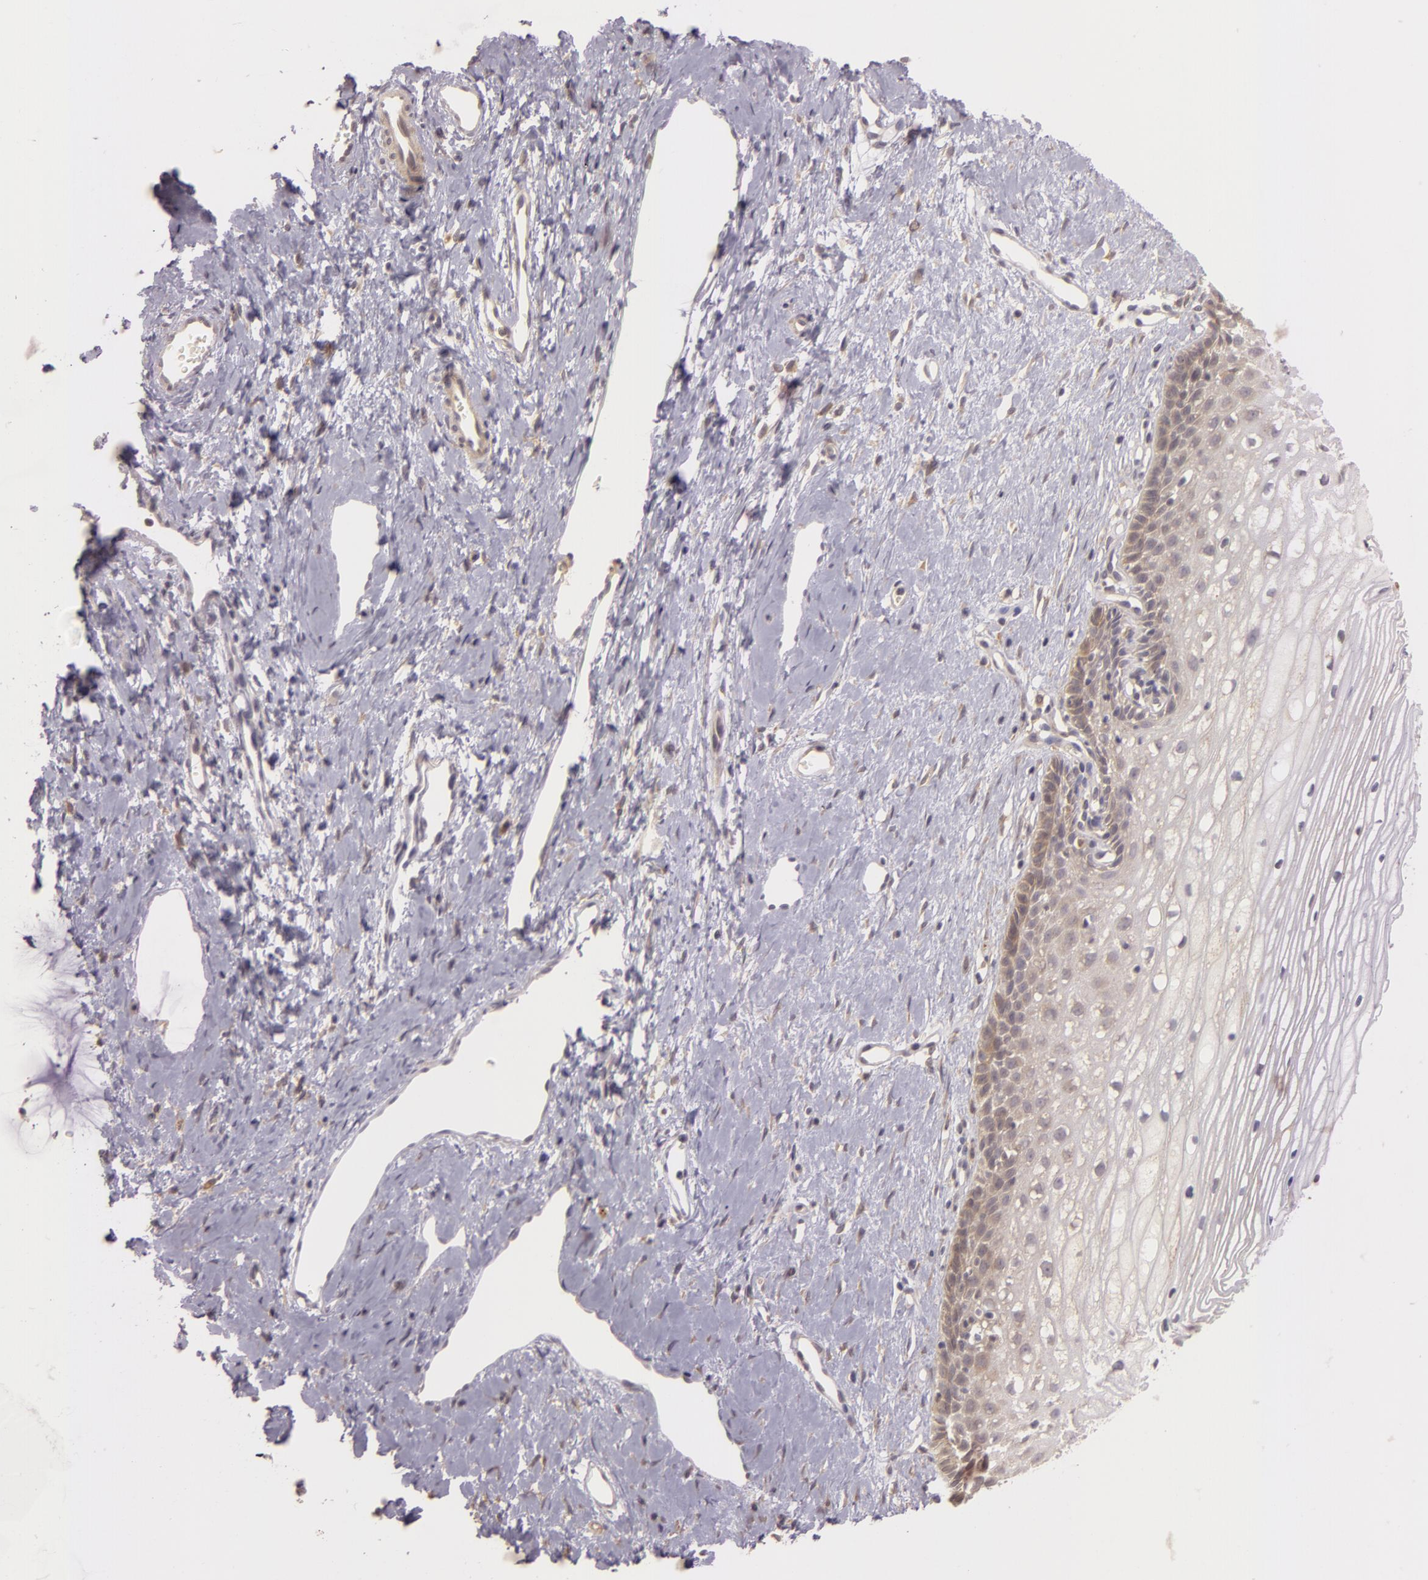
{"staining": {"intensity": "moderate", "quantity": ">75%", "location": "cytoplasmic/membranous"}, "tissue": "cervix", "cell_type": "Glandular cells", "image_type": "normal", "snomed": [{"axis": "morphology", "description": "Normal tissue, NOS"}, {"axis": "topography", "description": "Cervix"}], "caption": "Glandular cells display medium levels of moderate cytoplasmic/membranous expression in about >75% of cells in normal human cervix.", "gene": "PPP1R3F", "patient": {"sex": "female", "age": 40}}